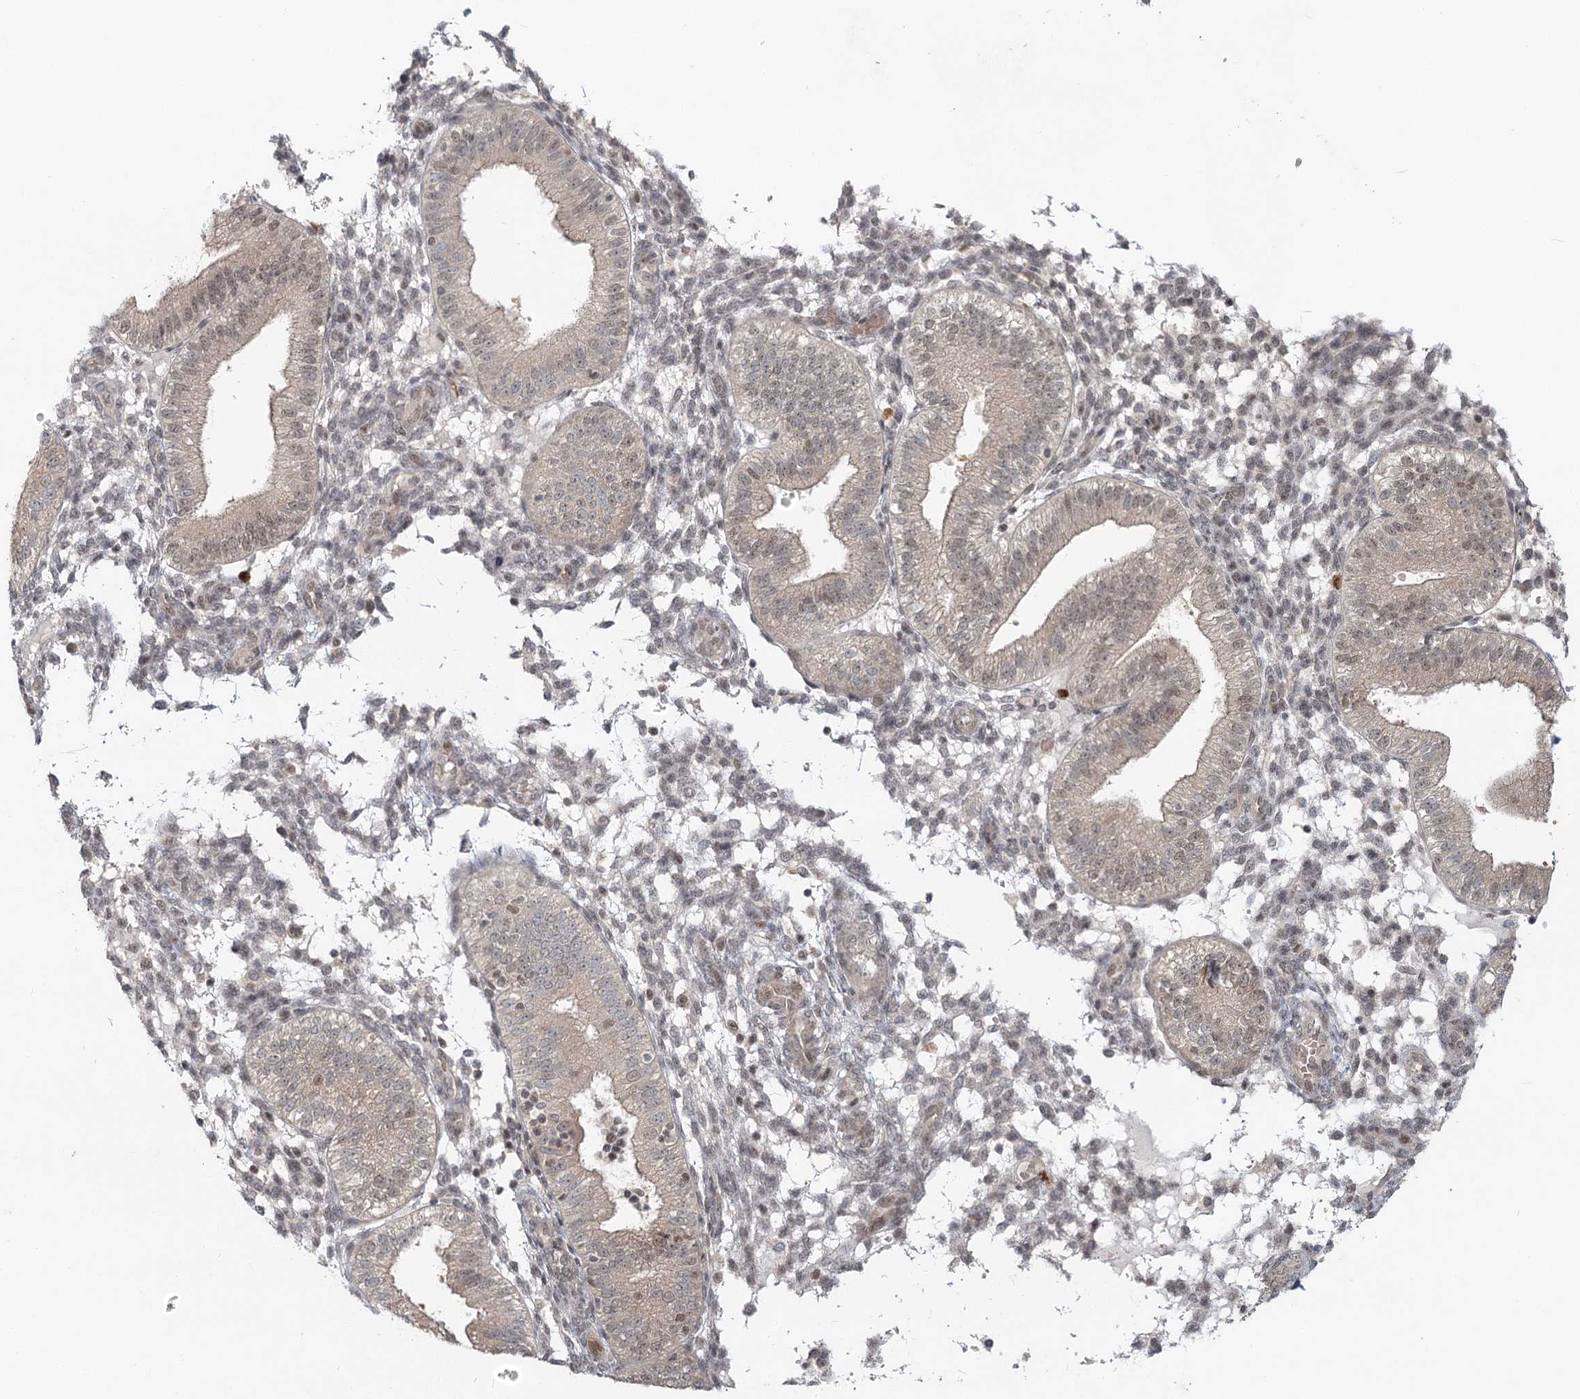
{"staining": {"intensity": "negative", "quantity": "none", "location": "none"}, "tissue": "endometrium", "cell_type": "Cells in endometrial stroma", "image_type": "normal", "snomed": [{"axis": "morphology", "description": "Normal tissue, NOS"}, {"axis": "topography", "description": "Endometrium"}], "caption": "The histopathology image displays no staining of cells in endometrial stroma in unremarkable endometrium. (Brightfield microscopy of DAB (3,3'-diaminobenzidine) immunohistochemistry at high magnification).", "gene": "R3HCC1L", "patient": {"sex": "female", "age": 39}}